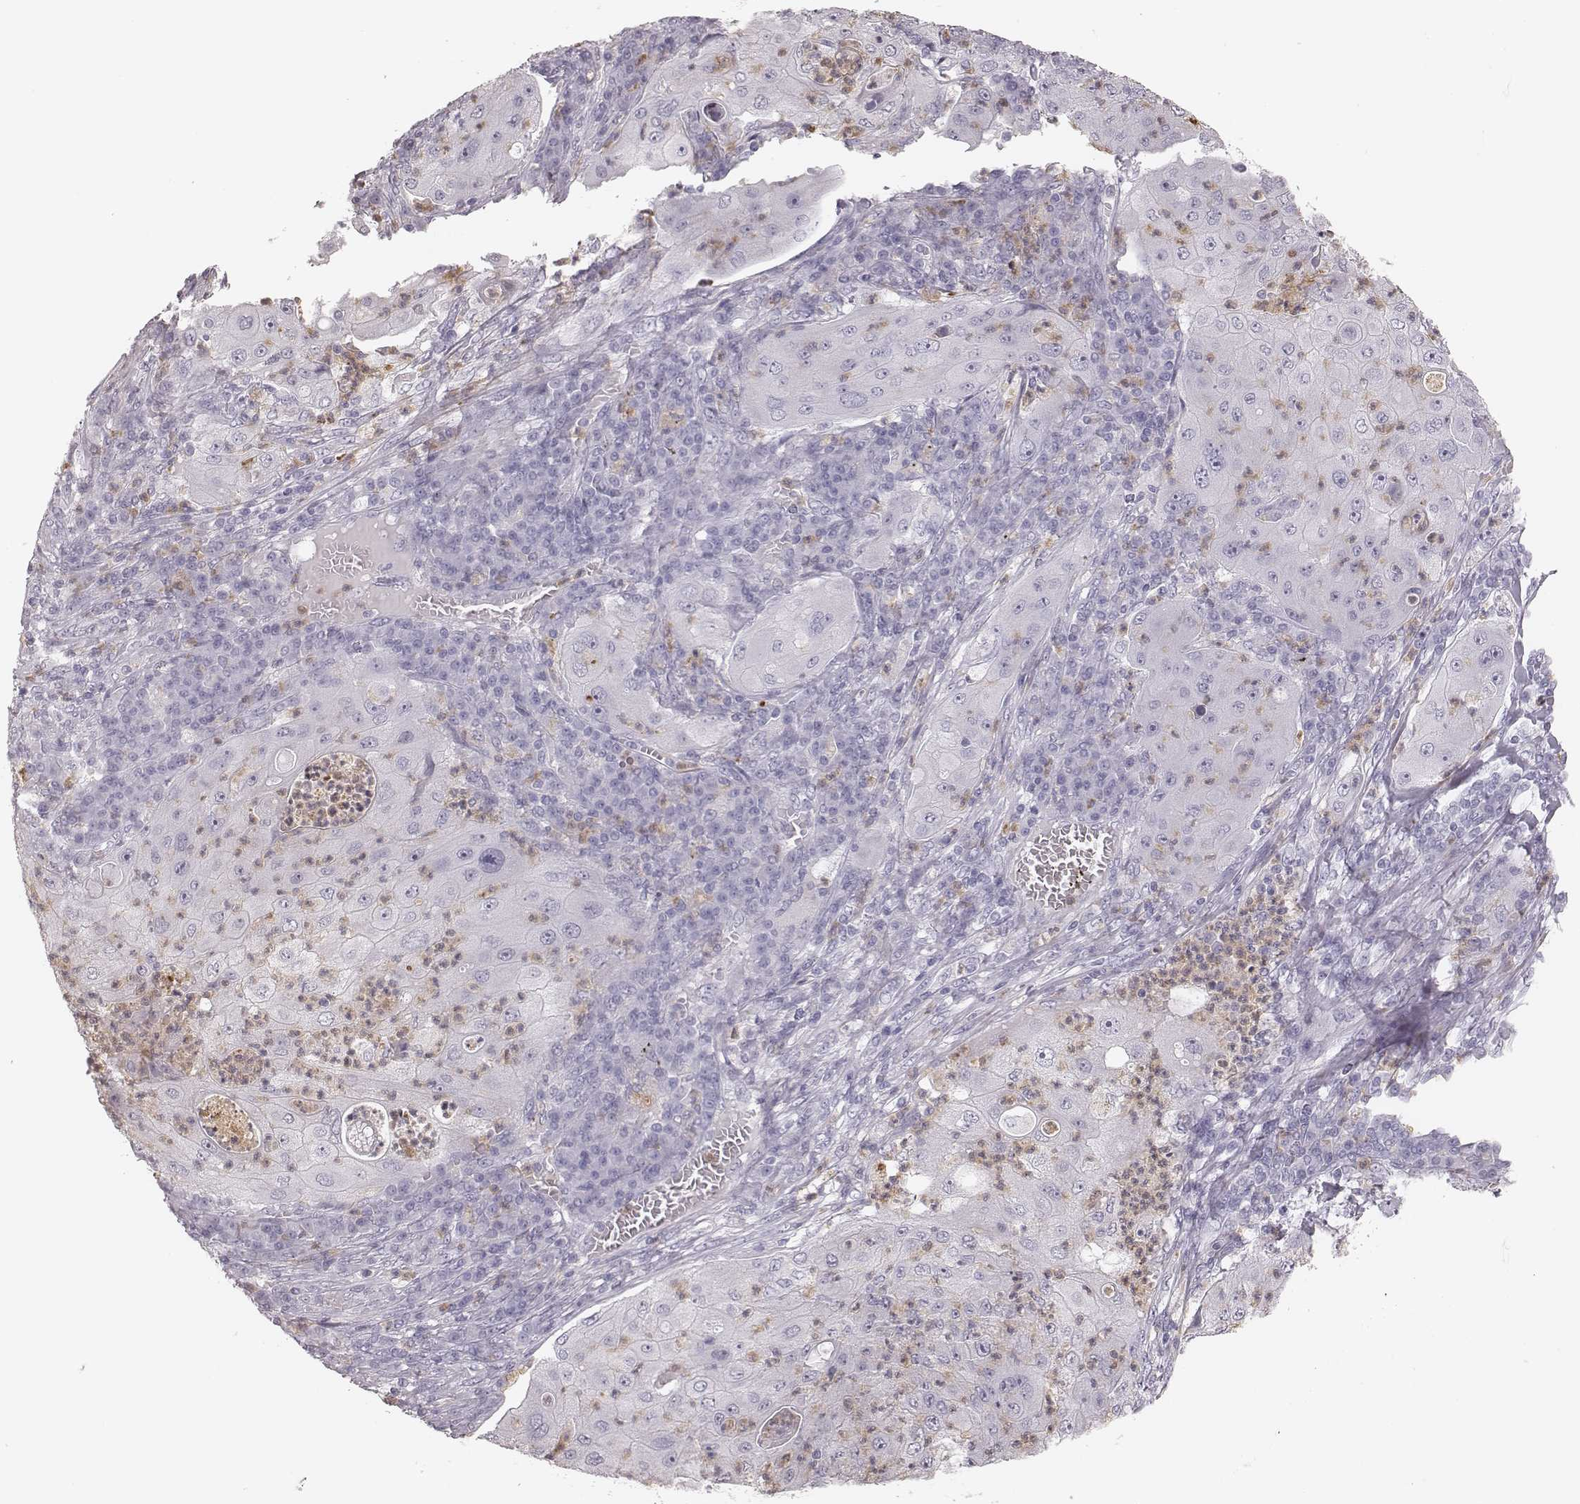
{"staining": {"intensity": "negative", "quantity": "none", "location": "none"}, "tissue": "lung cancer", "cell_type": "Tumor cells", "image_type": "cancer", "snomed": [{"axis": "morphology", "description": "Squamous cell carcinoma, NOS"}, {"axis": "topography", "description": "Lung"}], "caption": "Protein analysis of squamous cell carcinoma (lung) reveals no significant positivity in tumor cells. (DAB (3,3'-diaminobenzidine) immunohistochemistry (IHC) with hematoxylin counter stain).", "gene": "ELANE", "patient": {"sex": "female", "age": 59}}